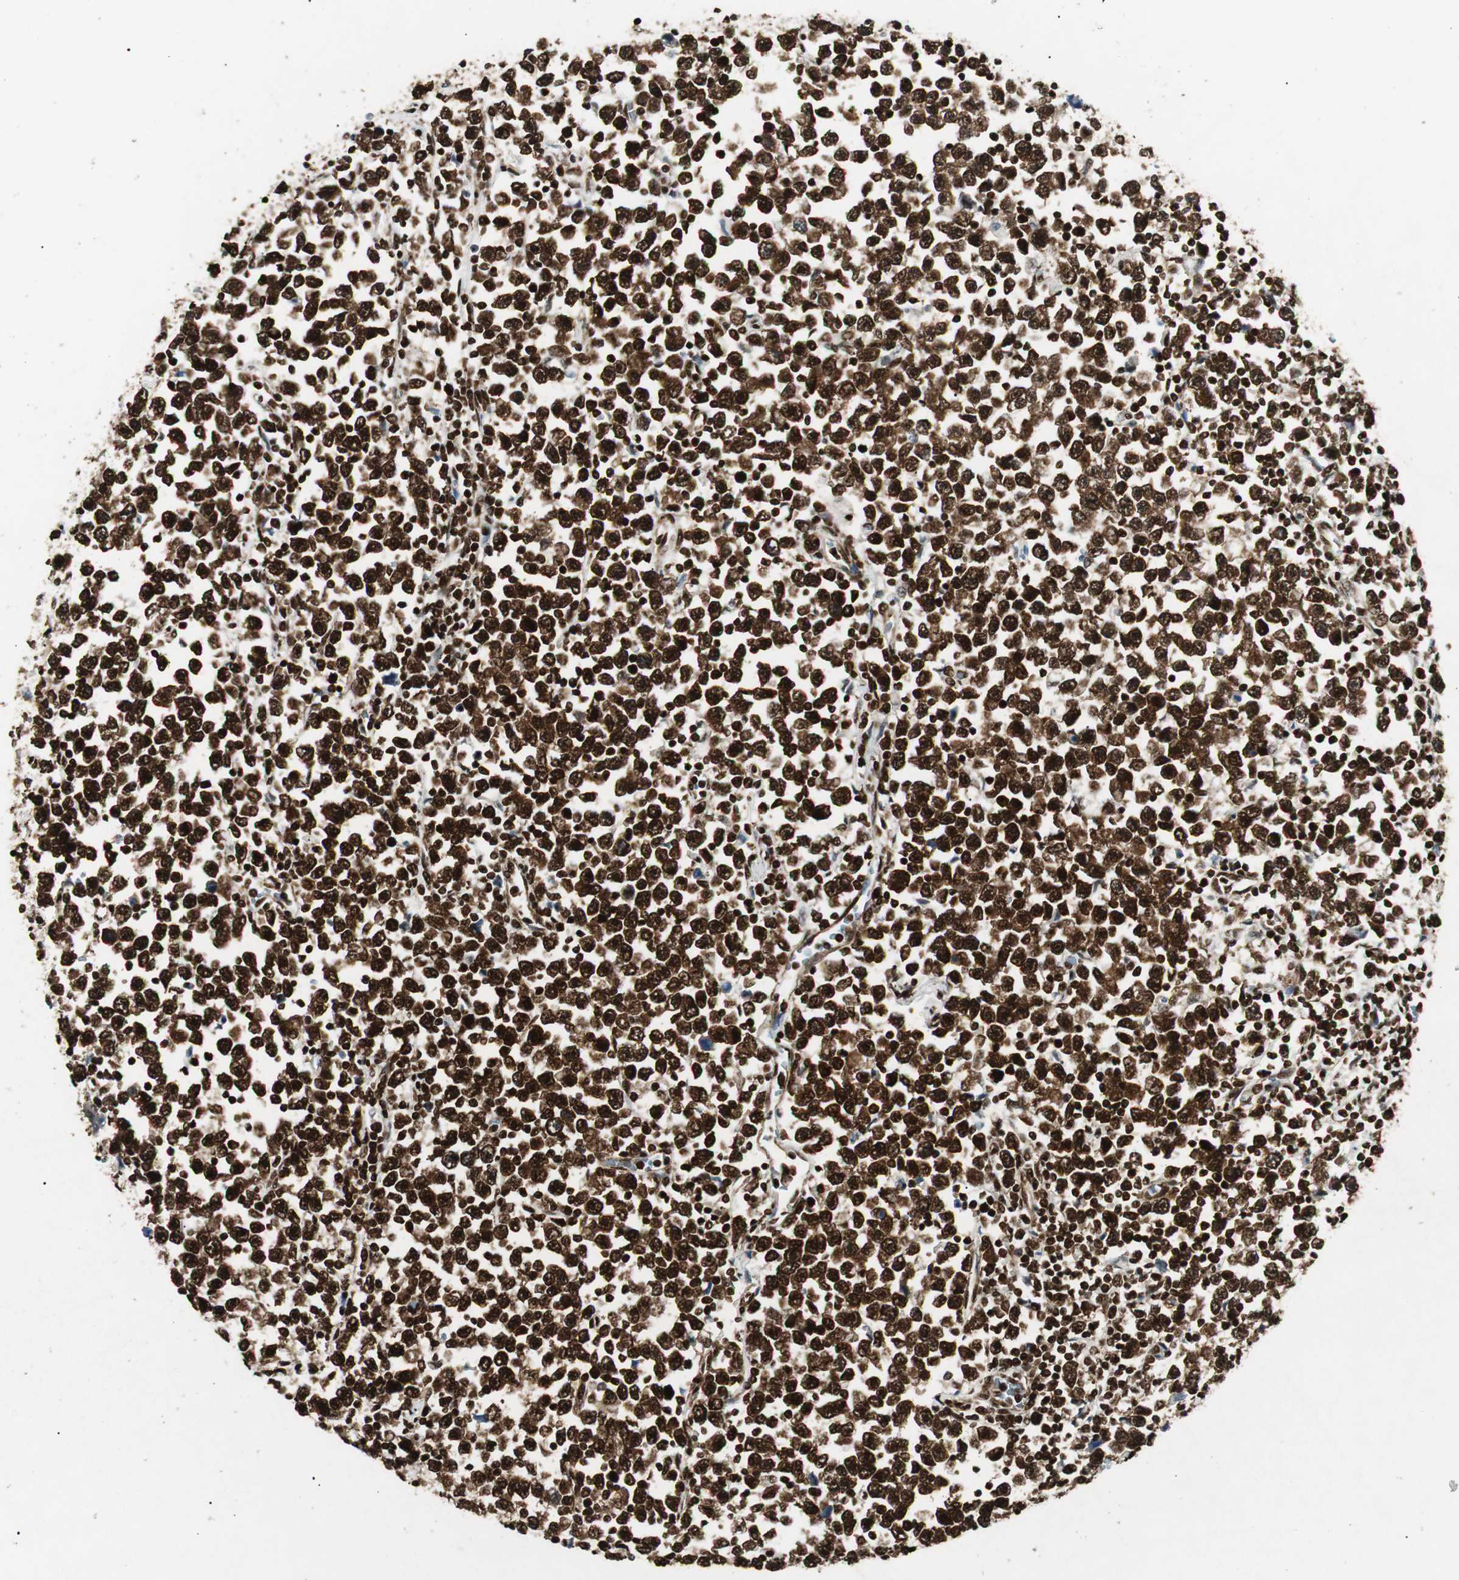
{"staining": {"intensity": "strong", "quantity": ">75%", "location": "nuclear"}, "tissue": "testis cancer", "cell_type": "Tumor cells", "image_type": "cancer", "snomed": [{"axis": "morphology", "description": "Seminoma, NOS"}, {"axis": "topography", "description": "Testis"}], "caption": "This image reveals immunohistochemistry staining of testis seminoma, with high strong nuclear expression in about >75% of tumor cells.", "gene": "EWSR1", "patient": {"sex": "male", "age": 43}}